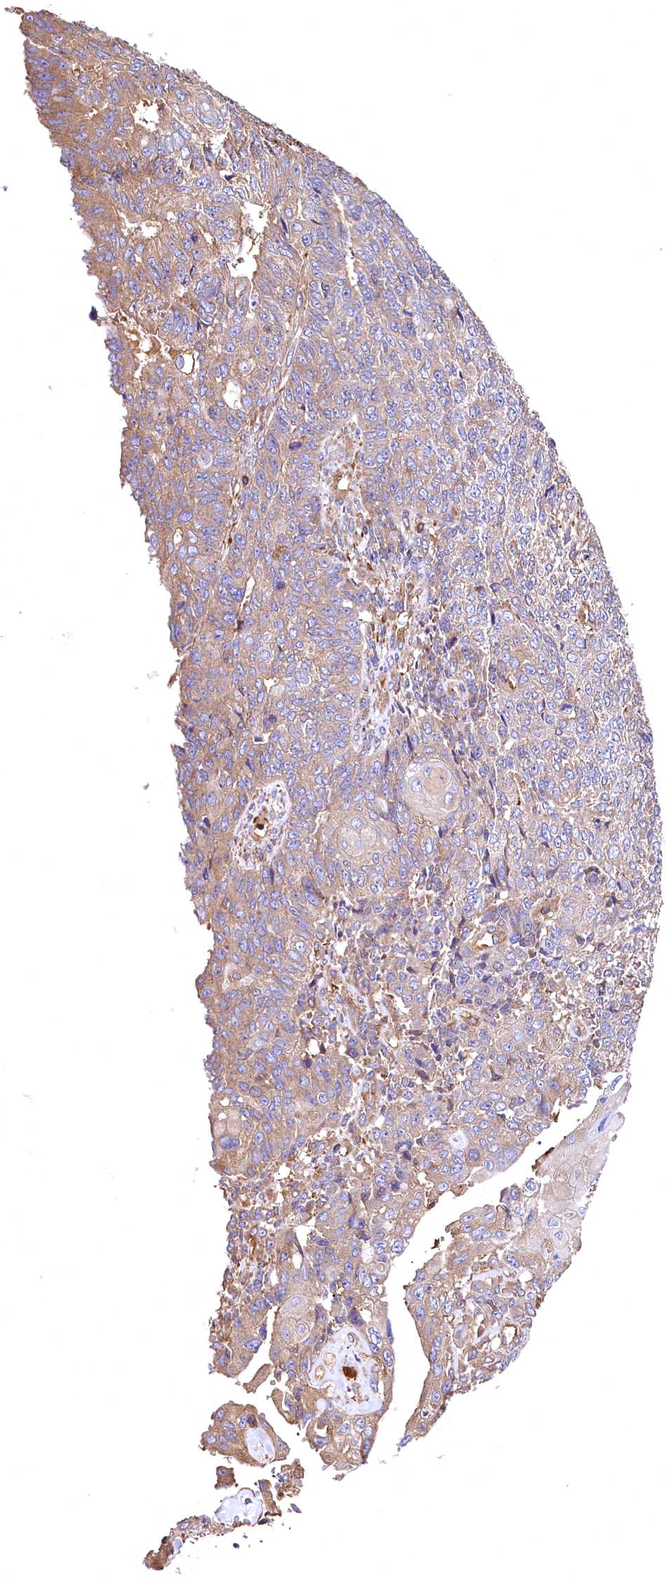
{"staining": {"intensity": "weak", "quantity": ">75%", "location": "cytoplasmic/membranous"}, "tissue": "endometrial cancer", "cell_type": "Tumor cells", "image_type": "cancer", "snomed": [{"axis": "morphology", "description": "Adenocarcinoma, NOS"}, {"axis": "topography", "description": "Endometrium"}], "caption": "High-magnification brightfield microscopy of endometrial cancer stained with DAB (brown) and counterstained with hematoxylin (blue). tumor cells exhibit weak cytoplasmic/membranous staining is present in approximately>75% of cells.", "gene": "RARS2", "patient": {"sex": "female", "age": 32}}